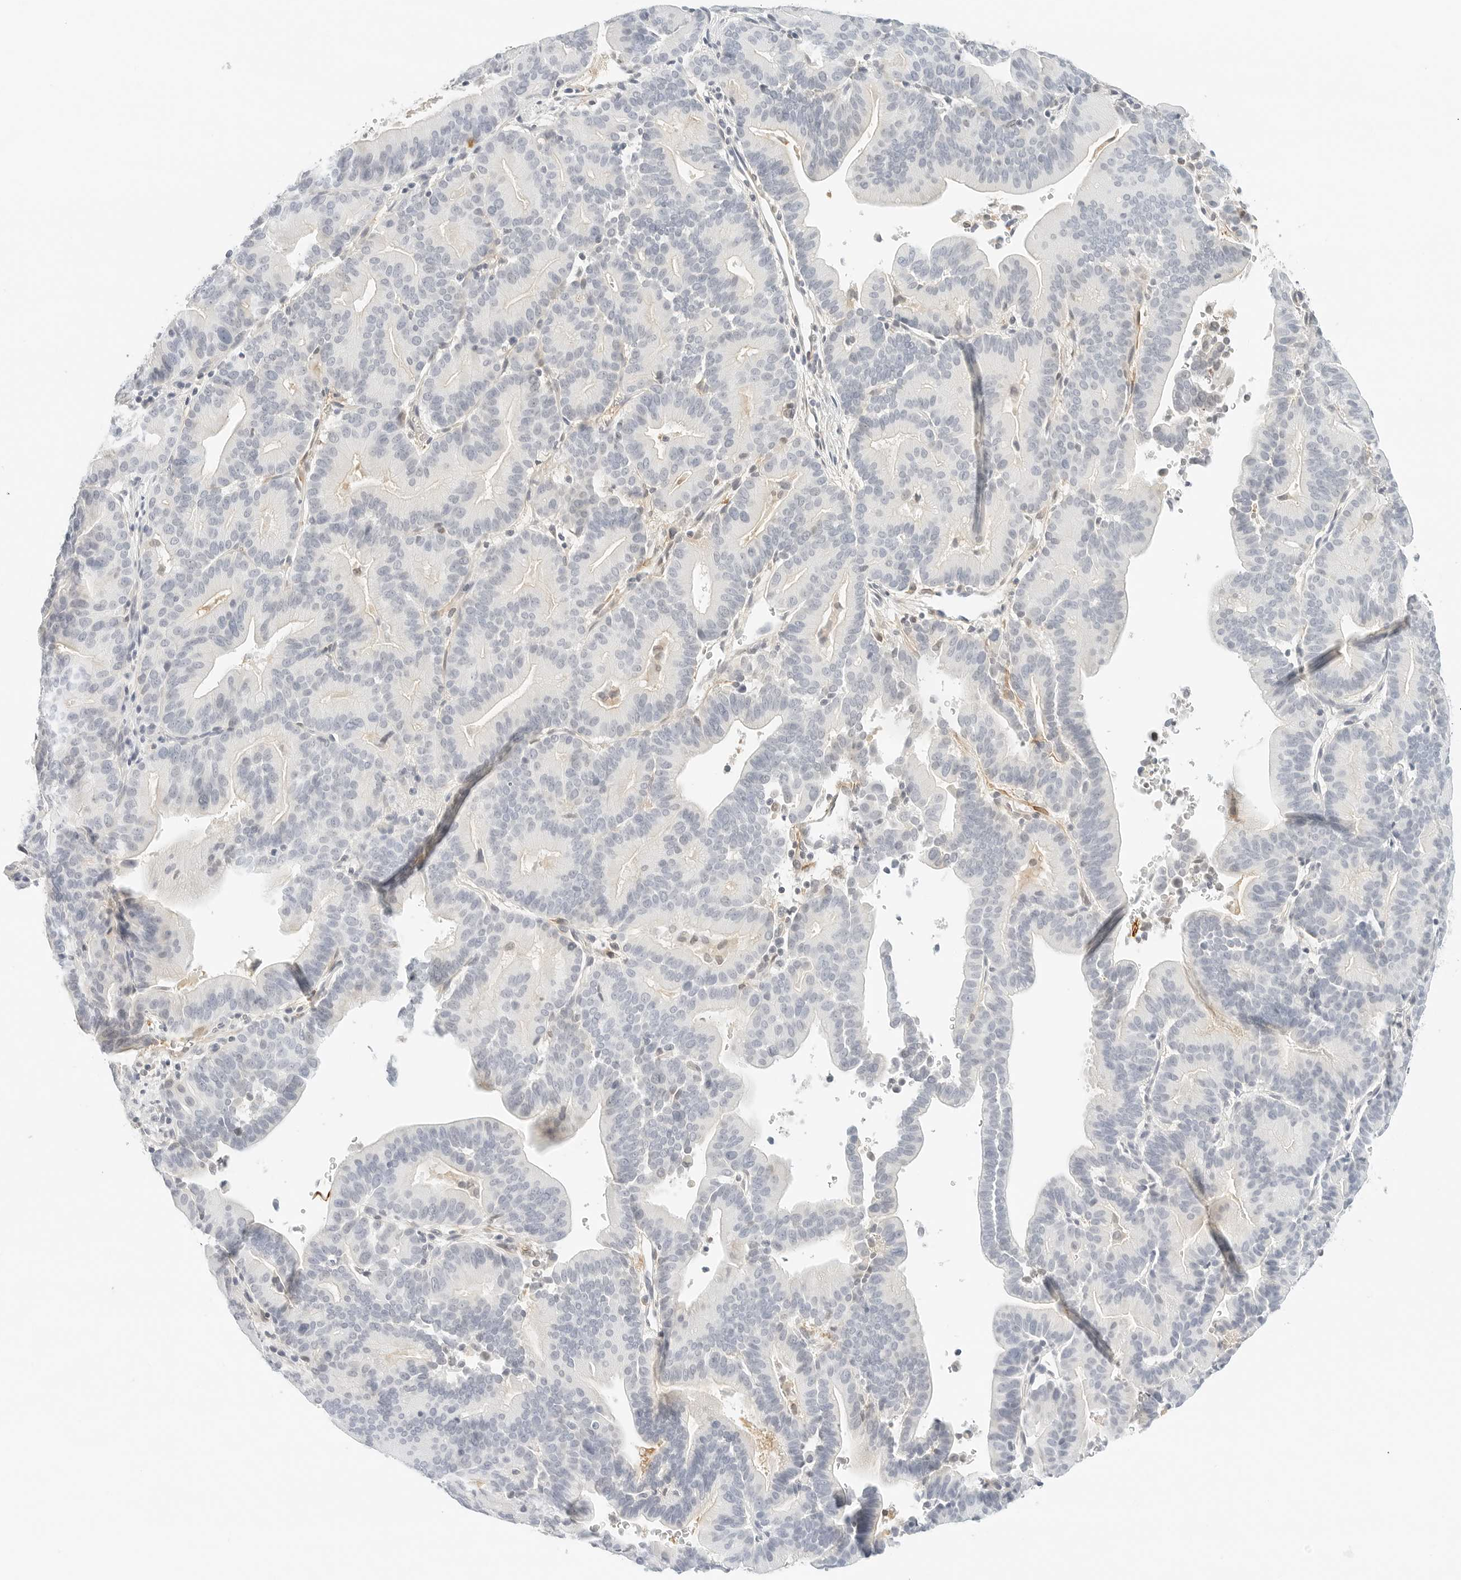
{"staining": {"intensity": "negative", "quantity": "none", "location": "none"}, "tissue": "liver cancer", "cell_type": "Tumor cells", "image_type": "cancer", "snomed": [{"axis": "morphology", "description": "Cholangiocarcinoma"}, {"axis": "topography", "description": "Liver"}], "caption": "The IHC photomicrograph has no significant expression in tumor cells of liver cancer tissue. The staining is performed using DAB (3,3'-diaminobenzidine) brown chromogen with nuclei counter-stained in using hematoxylin.", "gene": "PKDCC", "patient": {"sex": "female", "age": 75}}